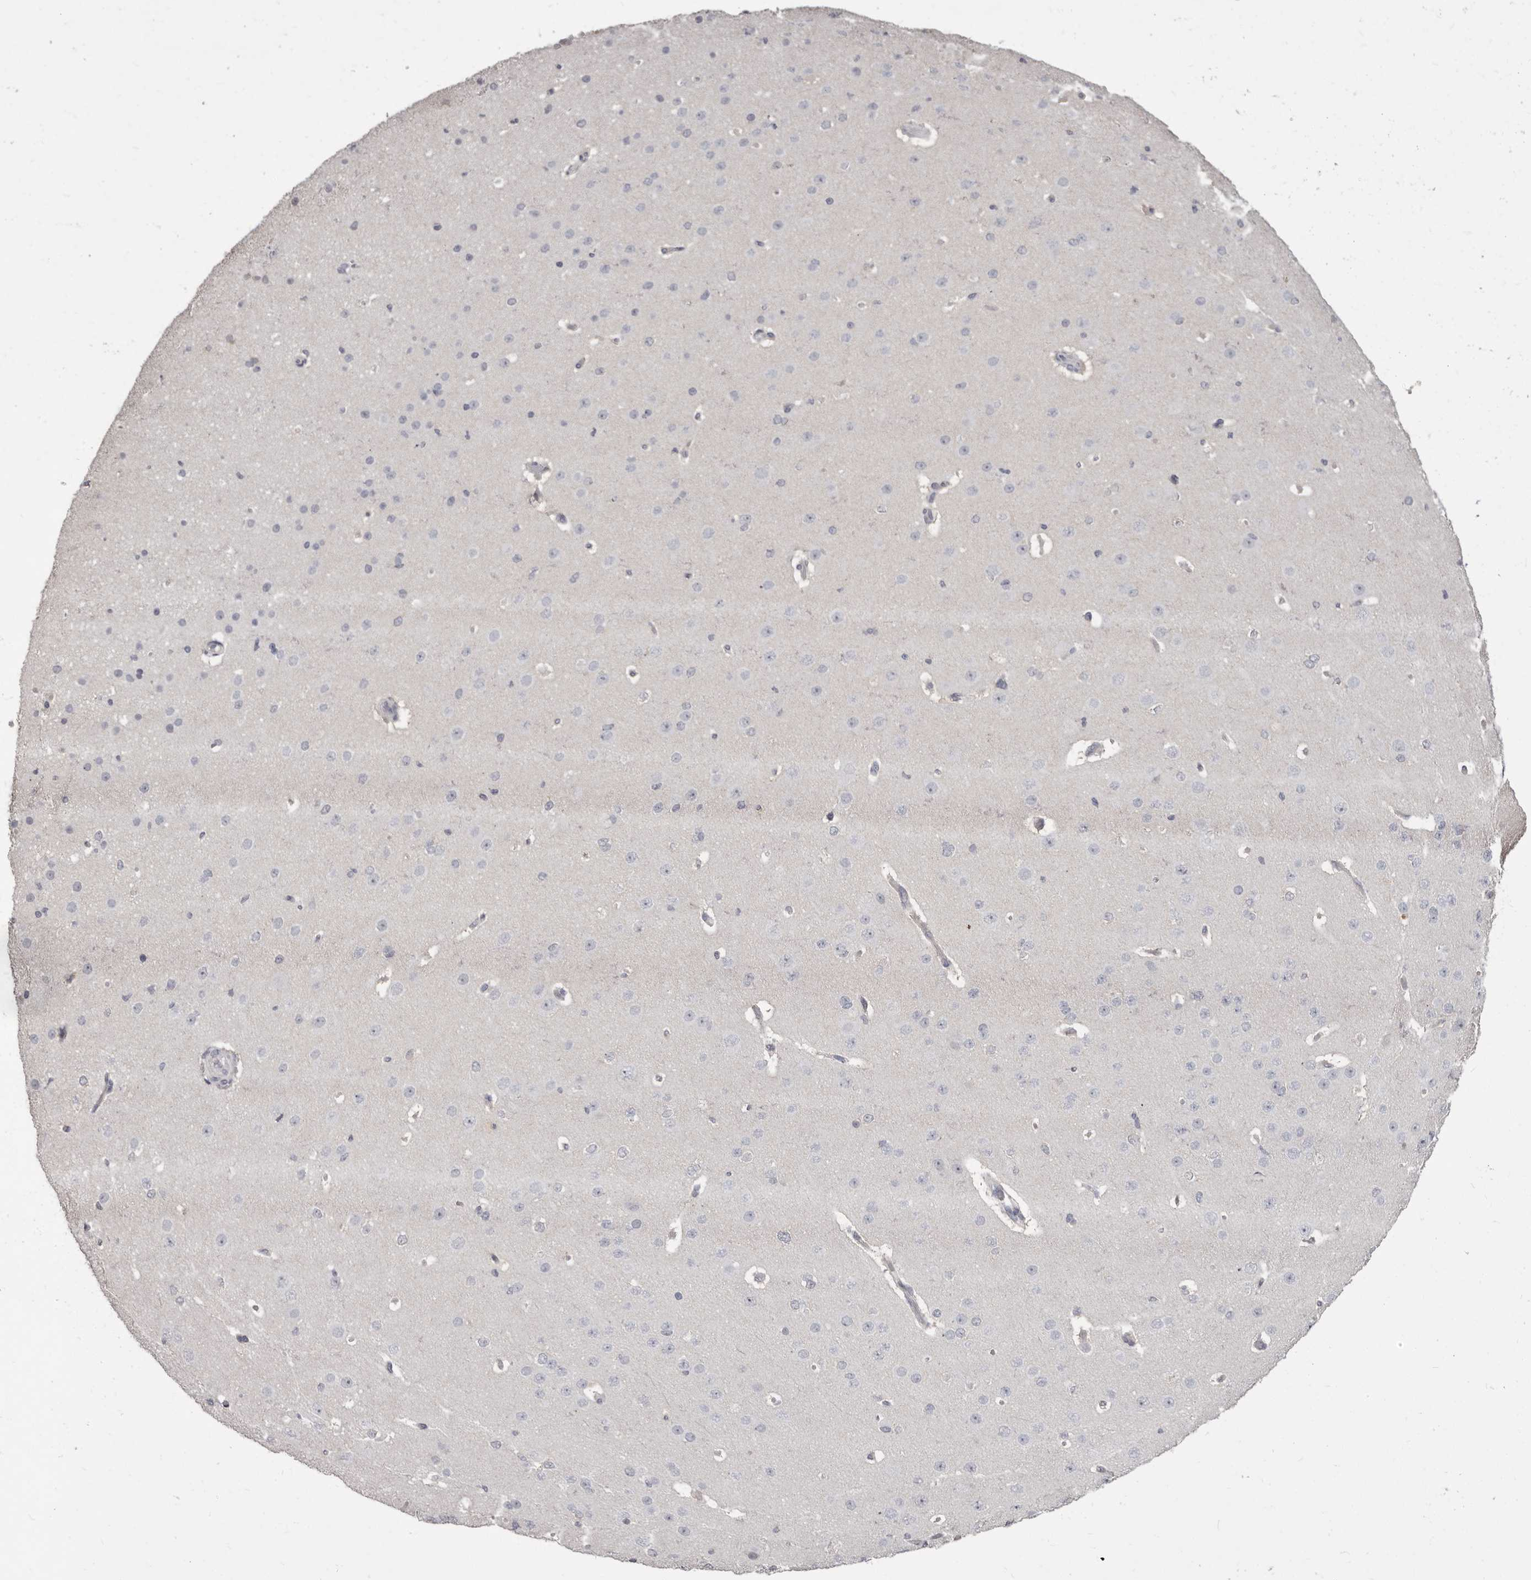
{"staining": {"intensity": "negative", "quantity": "none", "location": "none"}, "tissue": "cerebral cortex", "cell_type": "Endothelial cells", "image_type": "normal", "snomed": [{"axis": "morphology", "description": "Normal tissue, NOS"}, {"axis": "morphology", "description": "Developmental malformation"}, {"axis": "topography", "description": "Cerebral cortex"}], "caption": "This is a image of immunohistochemistry staining of normal cerebral cortex, which shows no positivity in endothelial cells.", "gene": "GPR157", "patient": {"sex": "female", "age": 30}}